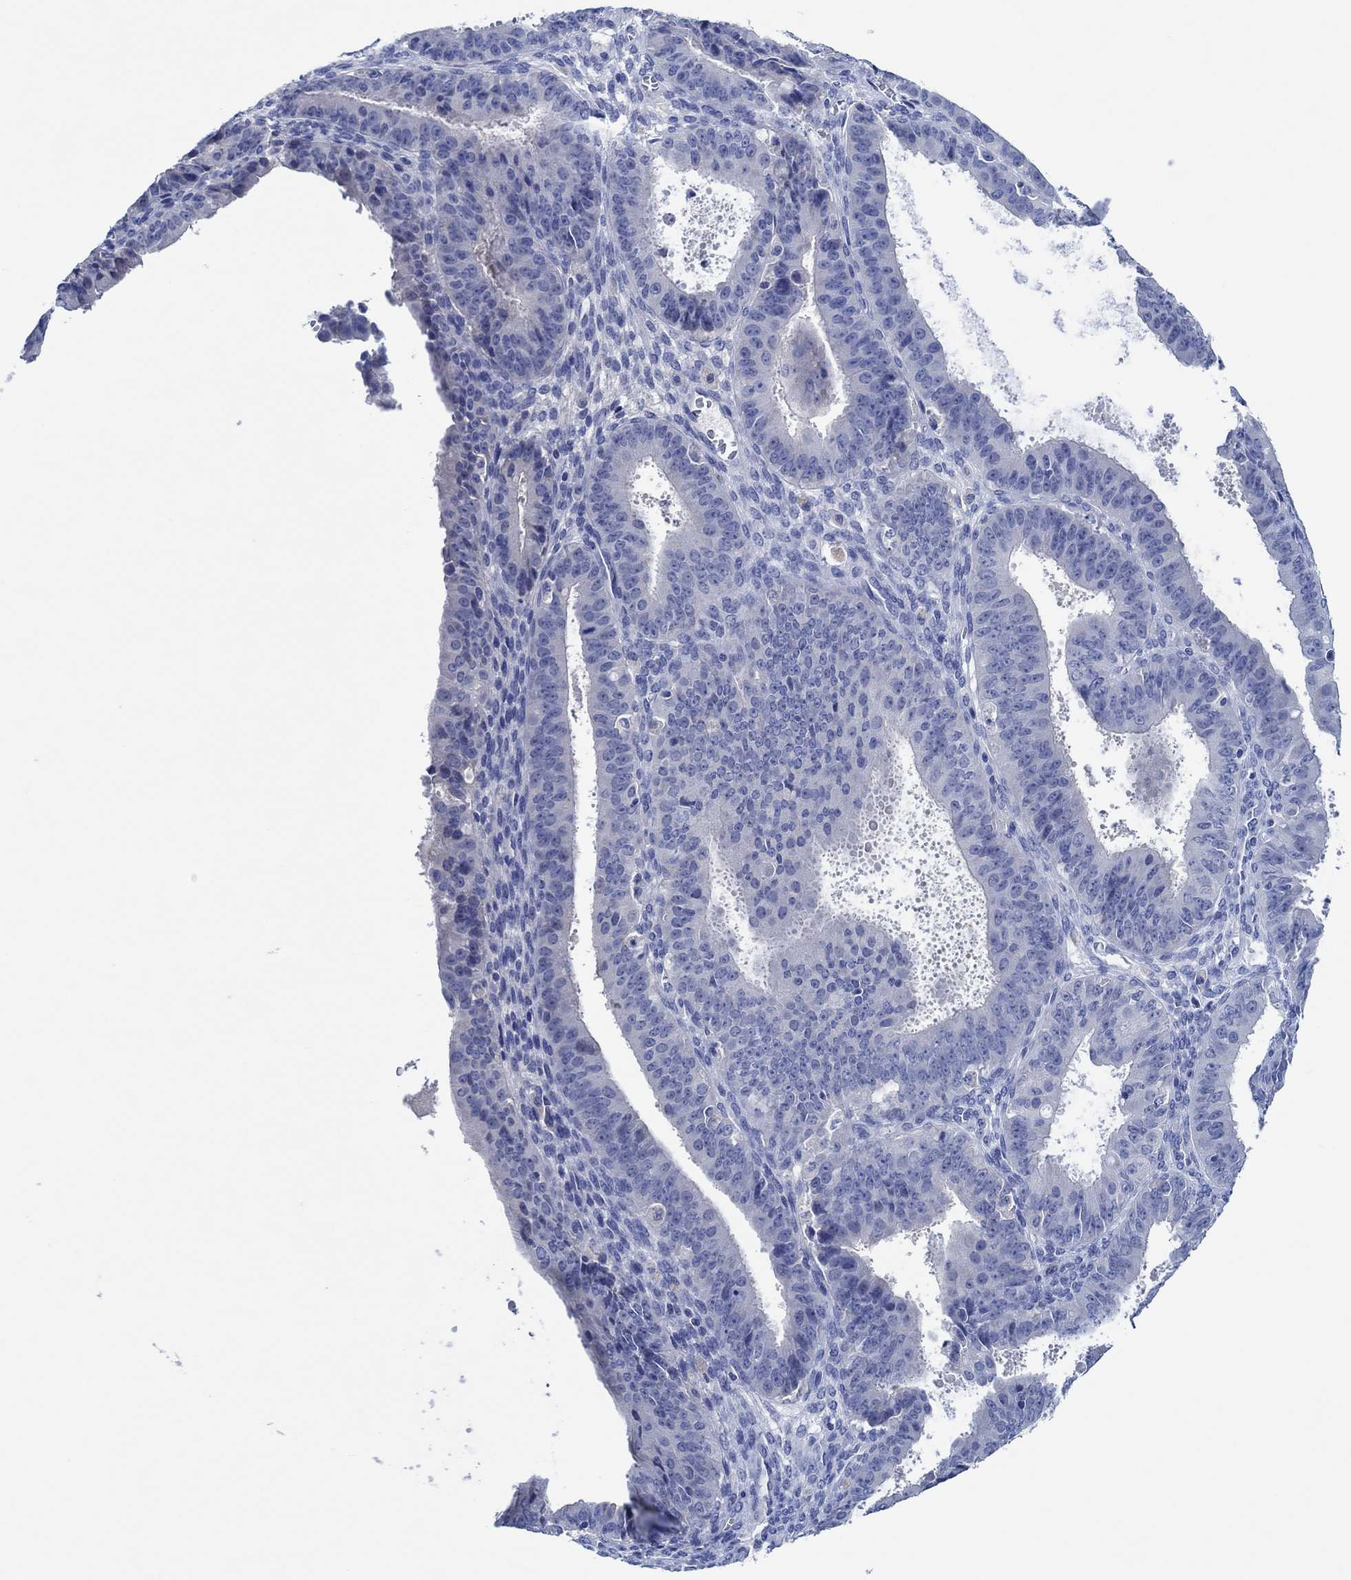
{"staining": {"intensity": "negative", "quantity": "none", "location": "none"}, "tissue": "ovarian cancer", "cell_type": "Tumor cells", "image_type": "cancer", "snomed": [{"axis": "morphology", "description": "Carcinoma, endometroid"}, {"axis": "topography", "description": "Ovary"}], "caption": "Tumor cells are negative for brown protein staining in ovarian endometroid carcinoma.", "gene": "CPNE6", "patient": {"sex": "female", "age": 42}}